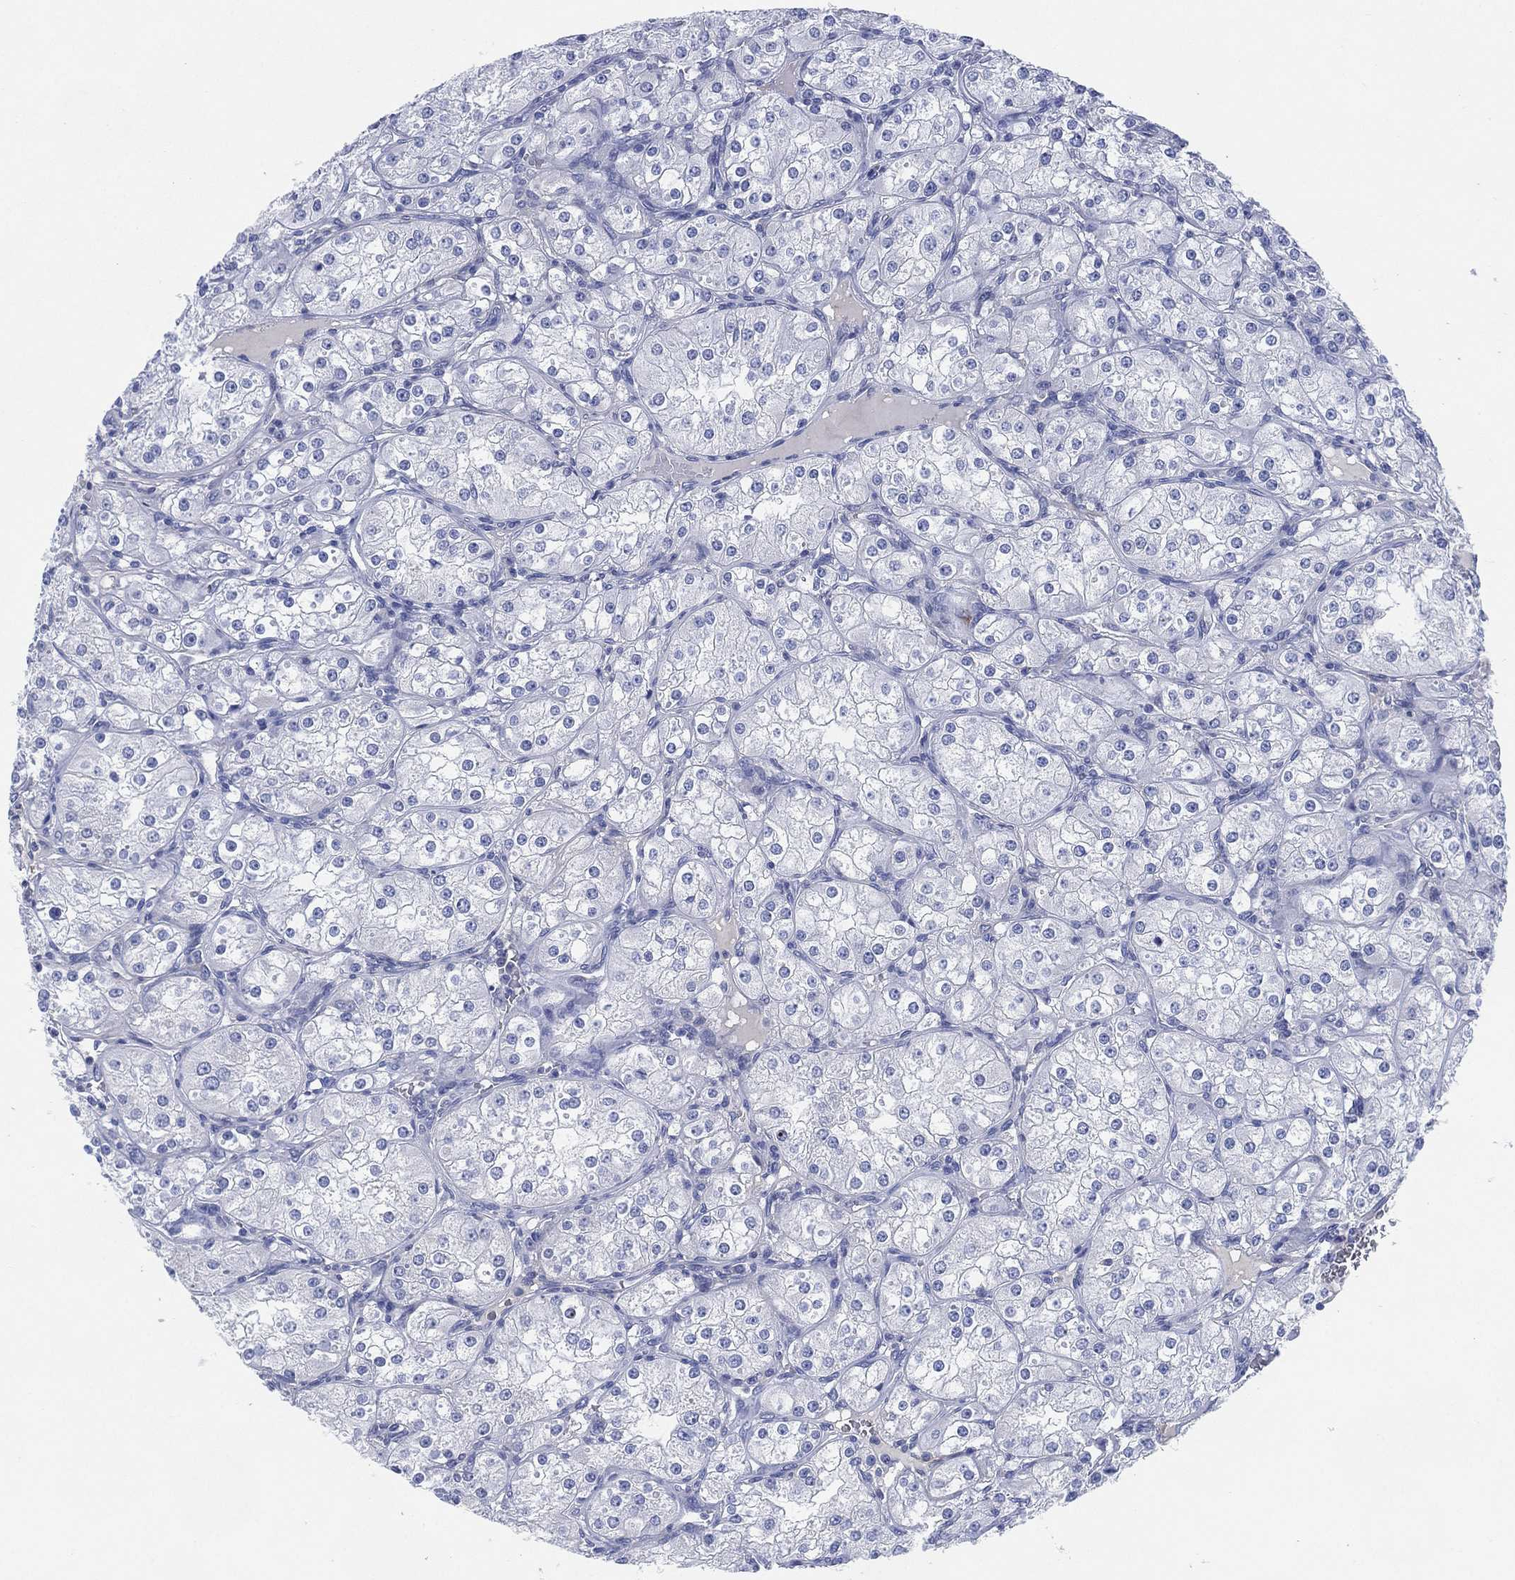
{"staining": {"intensity": "negative", "quantity": "none", "location": "none"}, "tissue": "renal cancer", "cell_type": "Tumor cells", "image_type": "cancer", "snomed": [{"axis": "morphology", "description": "Adenocarcinoma, NOS"}, {"axis": "topography", "description": "Kidney"}], "caption": "An immunohistochemistry image of renal cancer is shown. There is no staining in tumor cells of renal cancer. (DAB (3,3'-diaminobenzidine) IHC with hematoxylin counter stain).", "gene": "ADAD2", "patient": {"sex": "male", "age": 77}}